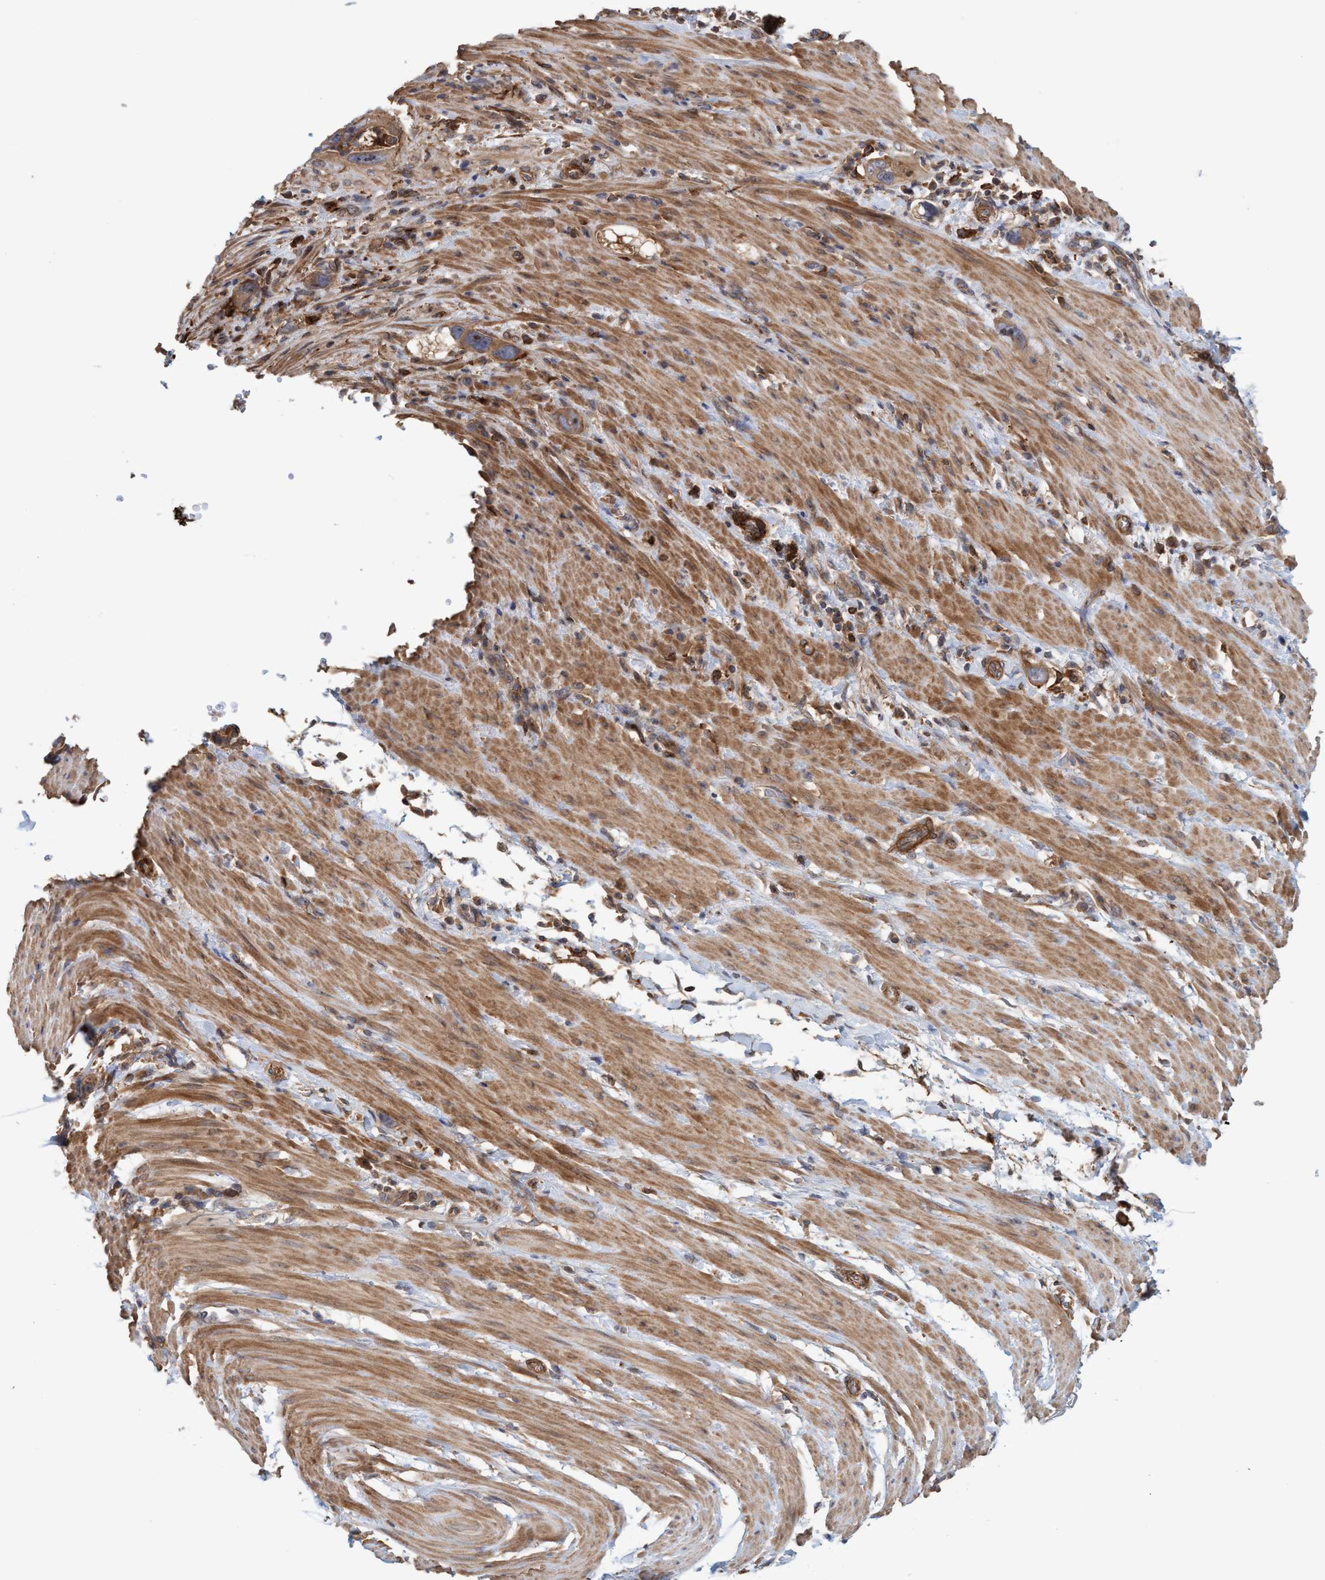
{"staining": {"intensity": "moderate", "quantity": ">75%", "location": "cytoplasmic/membranous"}, "tissue": "pancreatic cancer", "cell_type": "Tumor cells", "image_type": "cancer", "snomed": [{"axis": "morphology", "description": "Adenocarcinoma, NOS"}, {"axis": "topography", "description": "Pancreas"}], "caption": "Protein staining of pancreatic cancer tissue exhibits moderate cytoplasmic/membranous staining in approximately >75% of tumor cells.", "gene": "SPECC1", "patient": {"sex": "female", "age": 70}}